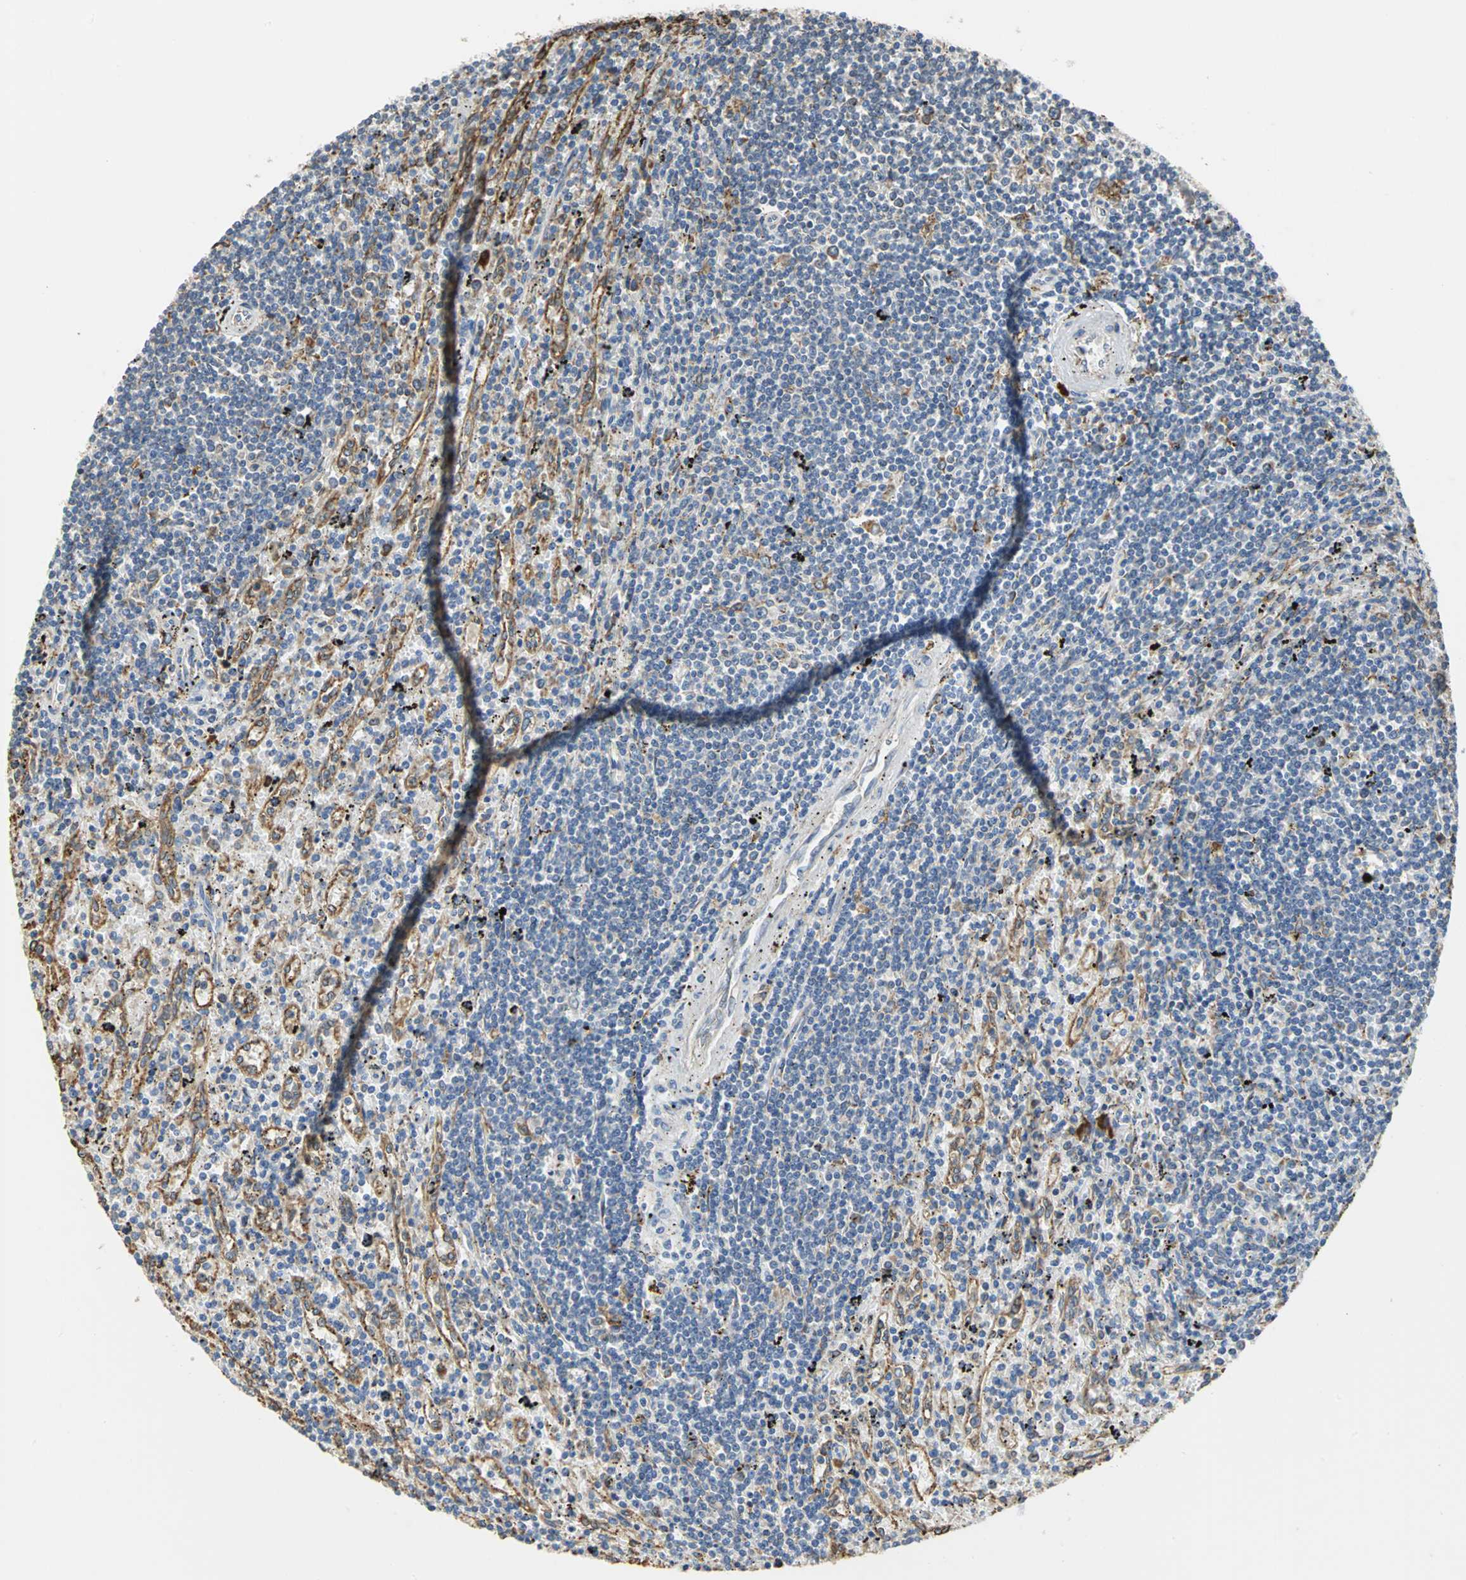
{"staining": {"intensity": "negative", "quantity": "none", "location": "none"}, "tissue": "lymphoma", "cell_type": "Tumor cells", "image_type": "cancer", "snomed": [{"axis": "morphology", "description": "Malignant lymphoma, non-Hodgkin's type, Low grade"}, {"axis": "topography", "description": "Spleen"}], "caption": "This is an immunohistochemistry (IHC) photomicrograph of human malignant lymphoma, non-Hodgkin's type (low-grade). There is no expression in tumor cells.", "gene": "SDF2L1", "patient": {"sex": "male", "age": 76}}